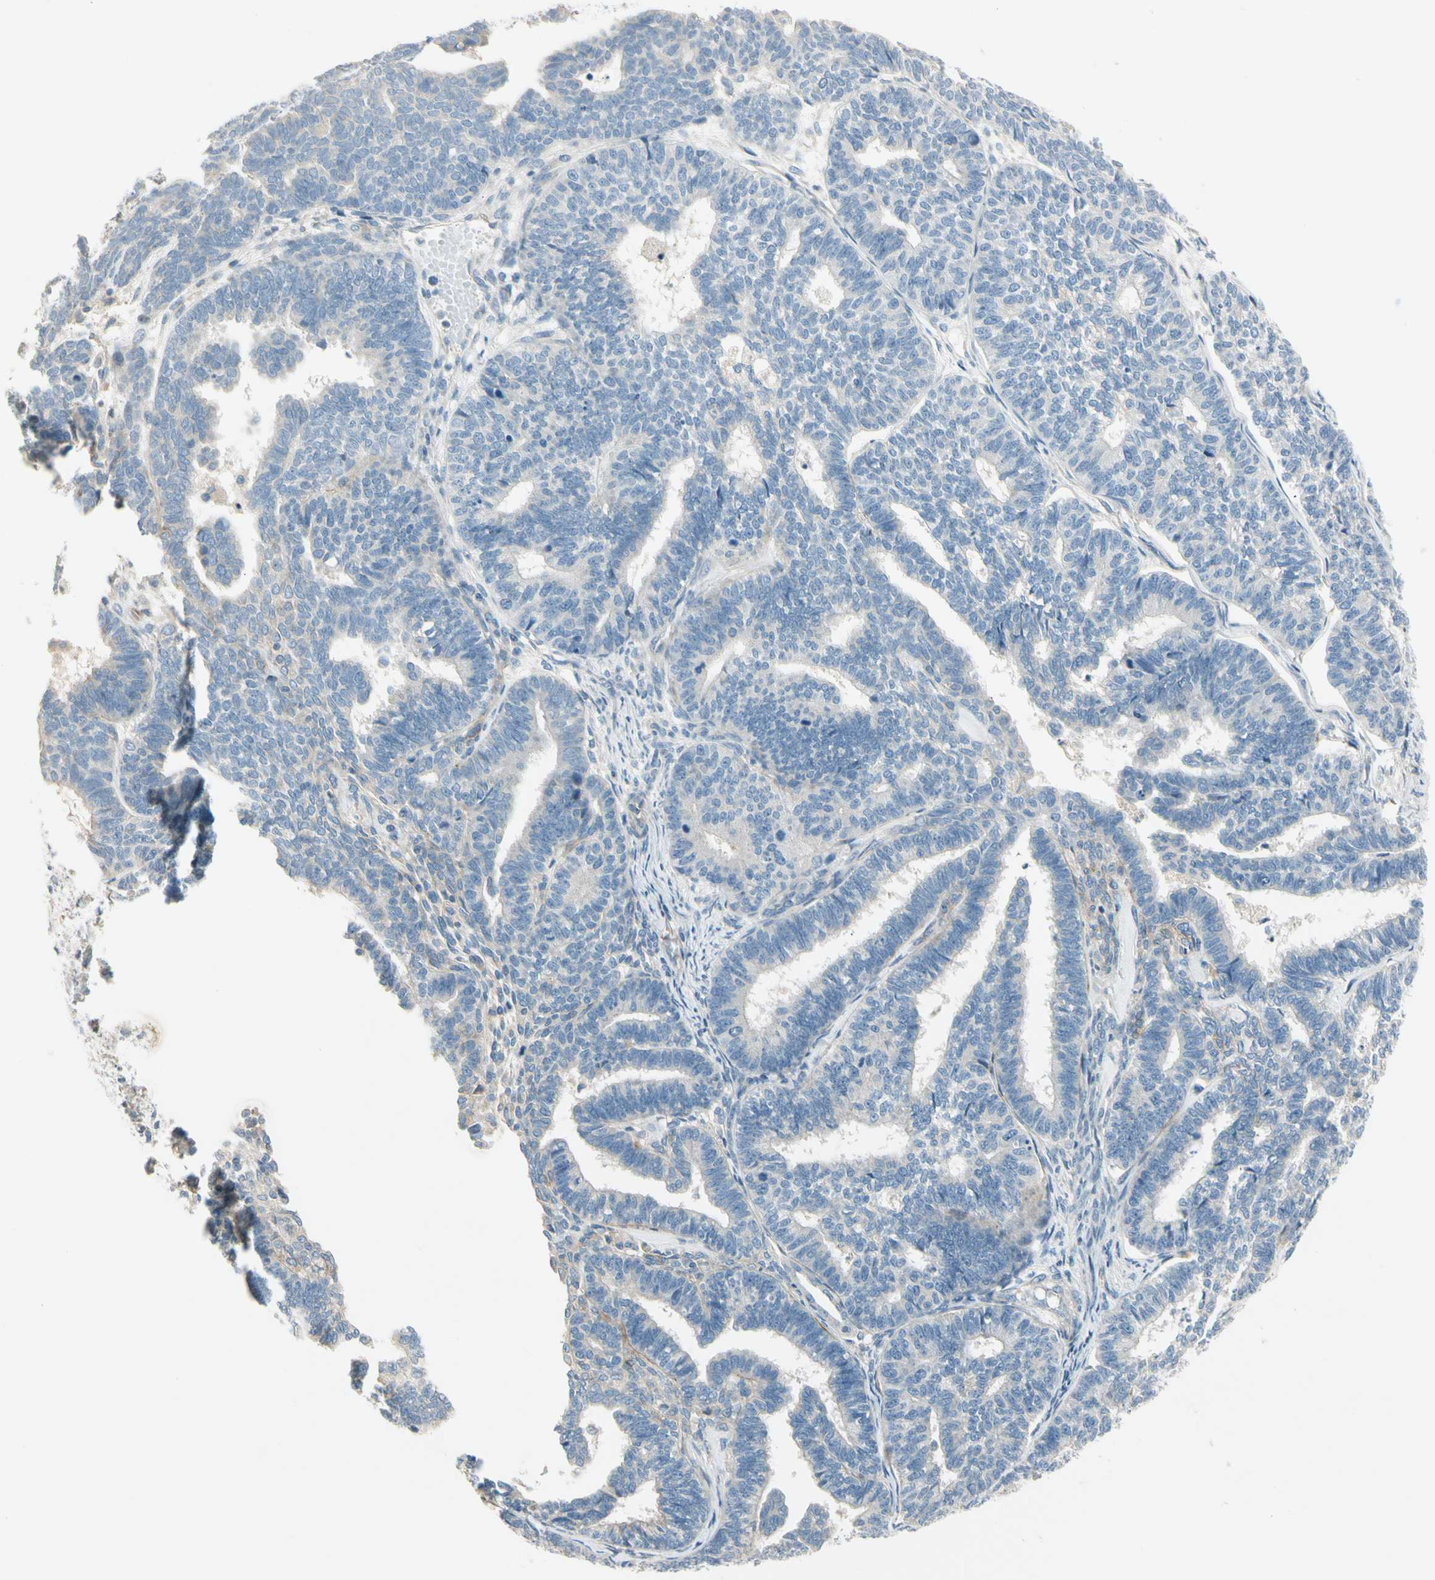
{"staining": {"intensity": "negative", "quantity": "none", "location": "none"}, "tissue": "endometrial cancer", "cell_type": "Tumor cells", "image_type": "cancer", "snomed": [{"axis": "morphology", "description": "Adenocarcinoma, NOS"}, {"axis": "topography", "description": "Endometrium"}], "caption": "Immunohistochemistry (IHC) of human endometrial adenocarcinoma reveals no positivity in tumor cells. Brightfield microscopy of immunohistochemistry (IHC) stained with DAB (brown) and hematoxylin (blue), captured at high magnification.", "gene": "ADGRA3", "patient": {"sex": "female", "age": 70}}